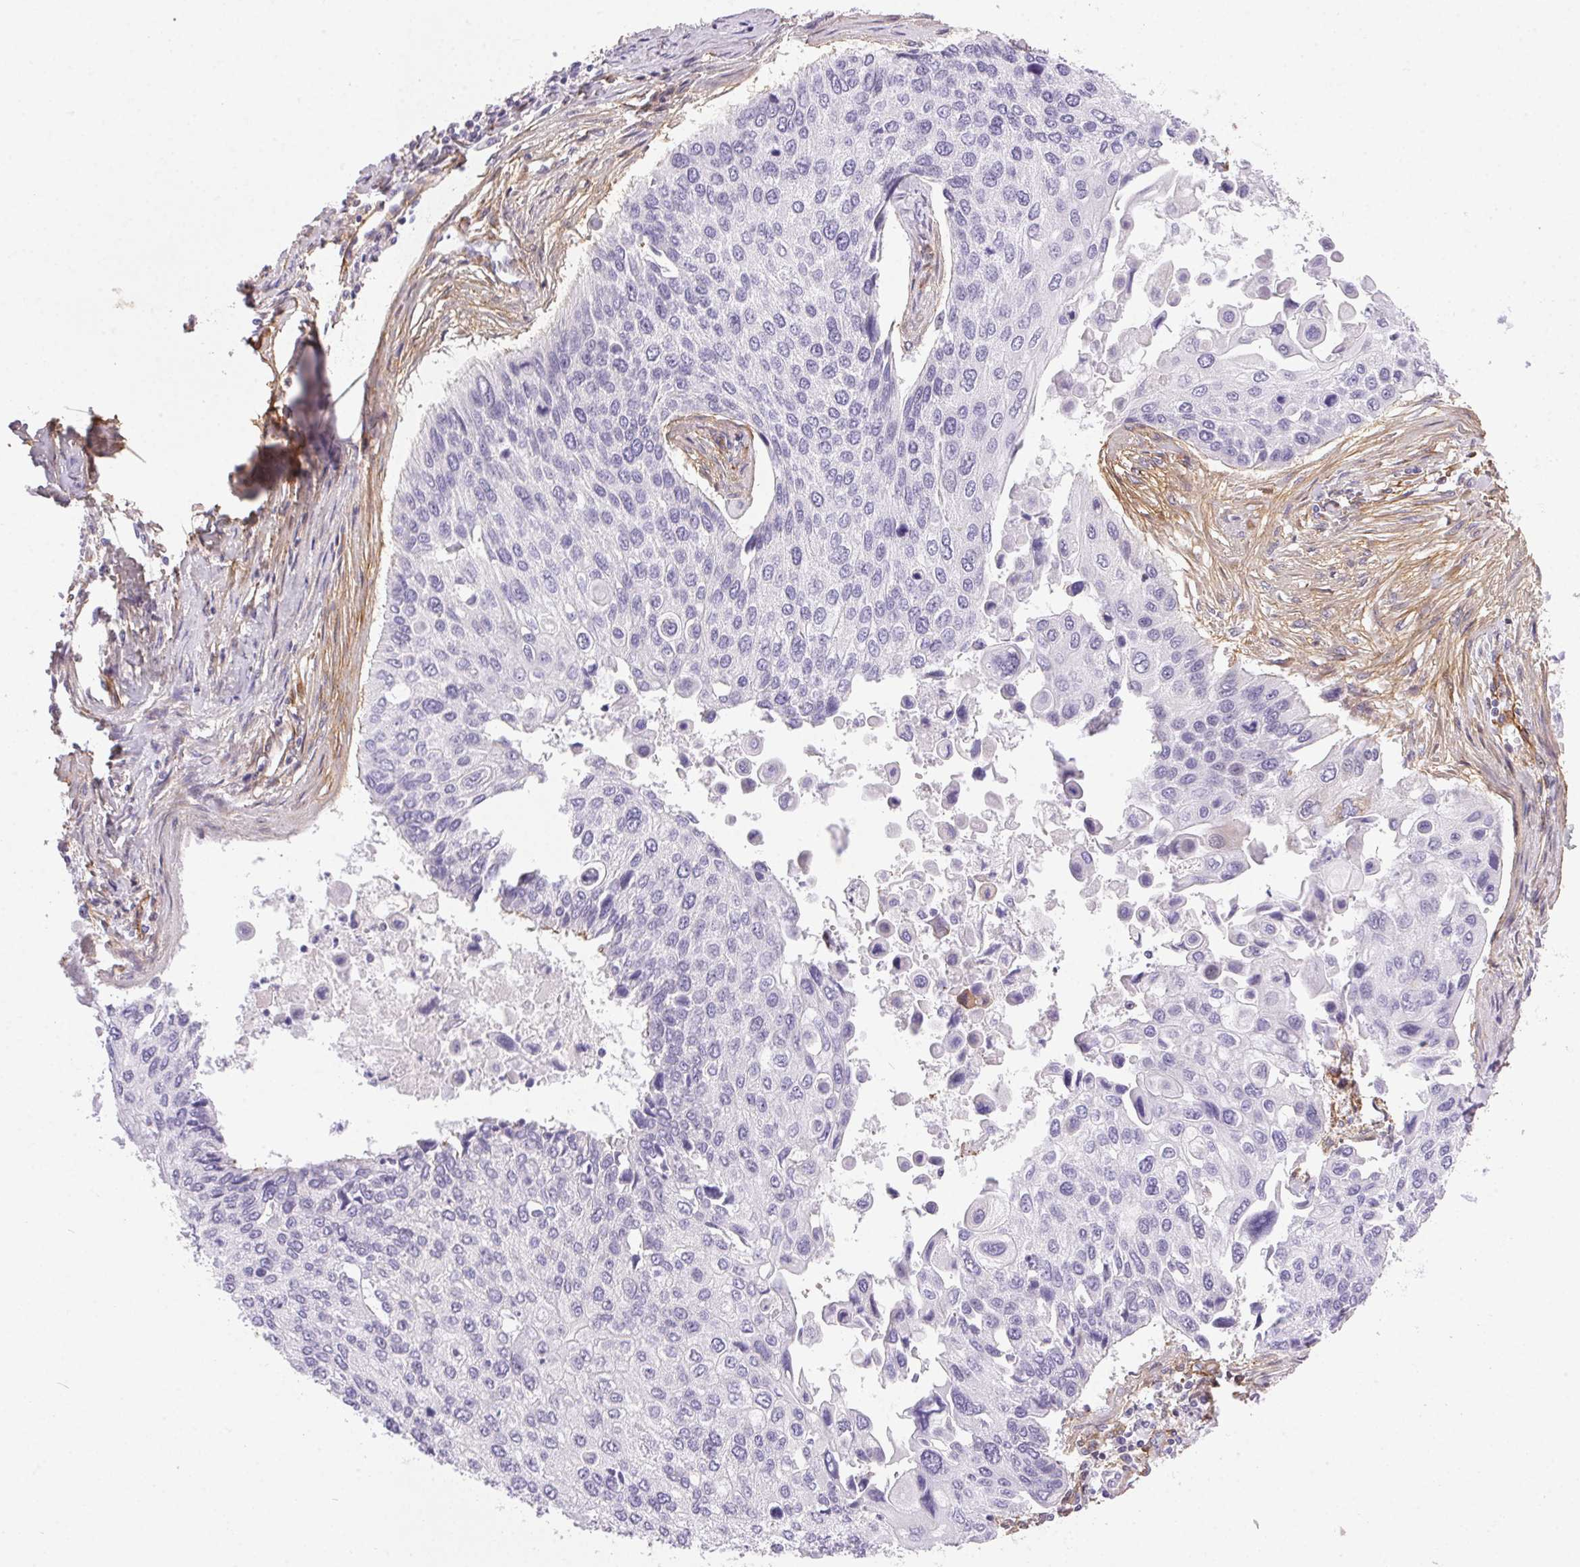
{"staining": {"intensity": "negative", "quantity": "none", "location": "none"}, "tissue": "lung cancer", "cell_type": "Tumor cells", "image_type": "cancer", "snomed": [{"axis": "morphology", "description": "Squamous cell carcinoma, NOS"}, {"axis": "morphology", "description": "Squamous cell carcinoma, metastatic, NOS"}, {"axis": "topography", "description": "Lung"}], "caption": "IHC micrograph of human lung metastatic squamous cell carcinoma stained for a protein (brown), which displays no positivity in tumor cells. (Immunohistochemistry, brightfield microscopy, high magnification).", "gene": "PDZD2", "patient": {"sex": "male", "age": 63}}